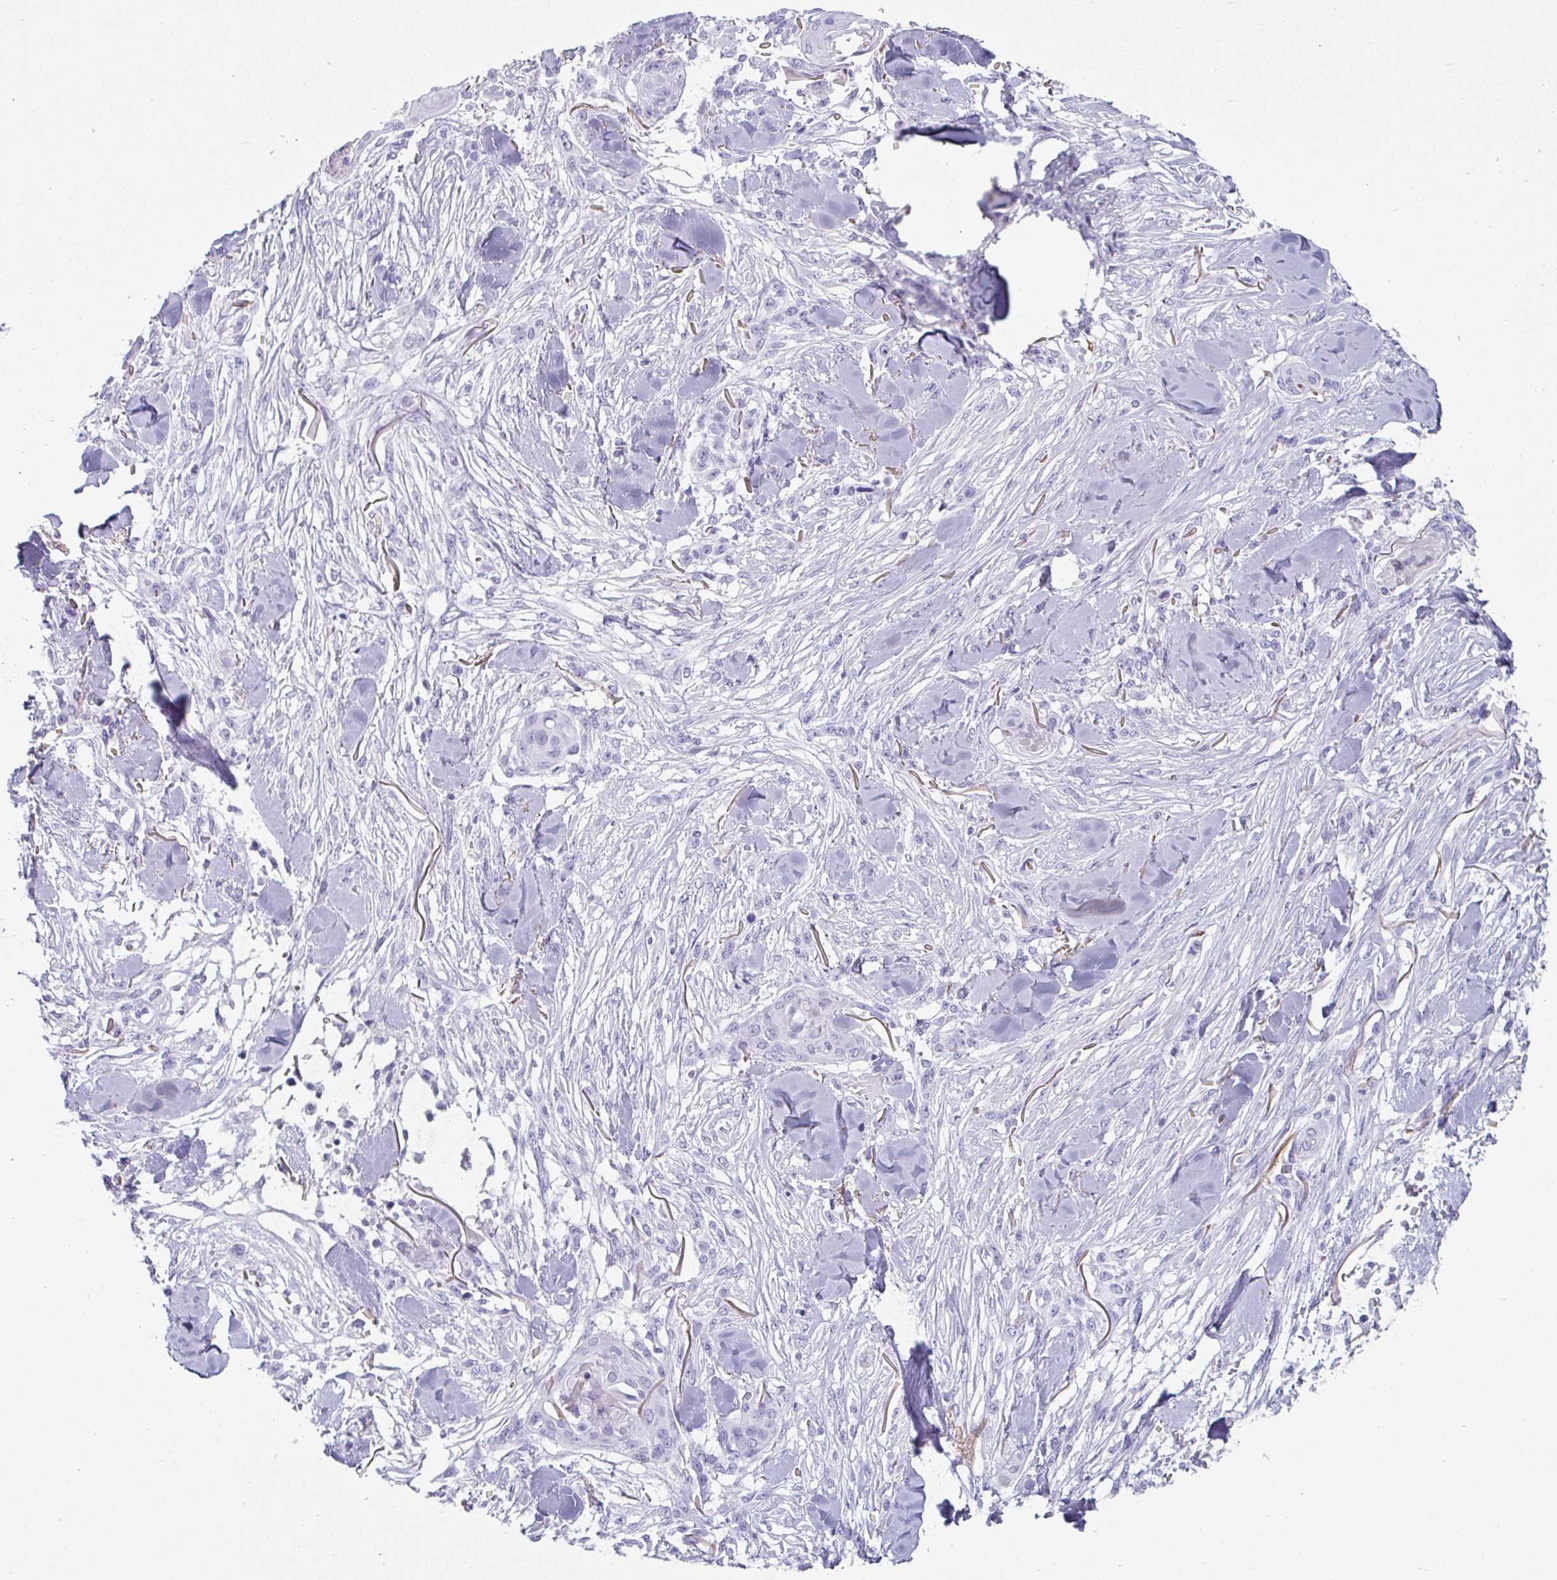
{"staining": {"intensity": "negative", "quantity": "none", "location": "none"}, "tissue": "skin cancer", "cell_type": "Tumor cells", "image_type": "cancer", "snomed": [{"axis": "morphology", "description": "Squamous cell carcinoma, NOS"}, {"axis": "topography", "description": "Skin"}], "caption": "Tumor cells are negative for brown protein staining in skin cancer.", "gene": "CREG2", "patient": {"sex": "female", "age": 59}}